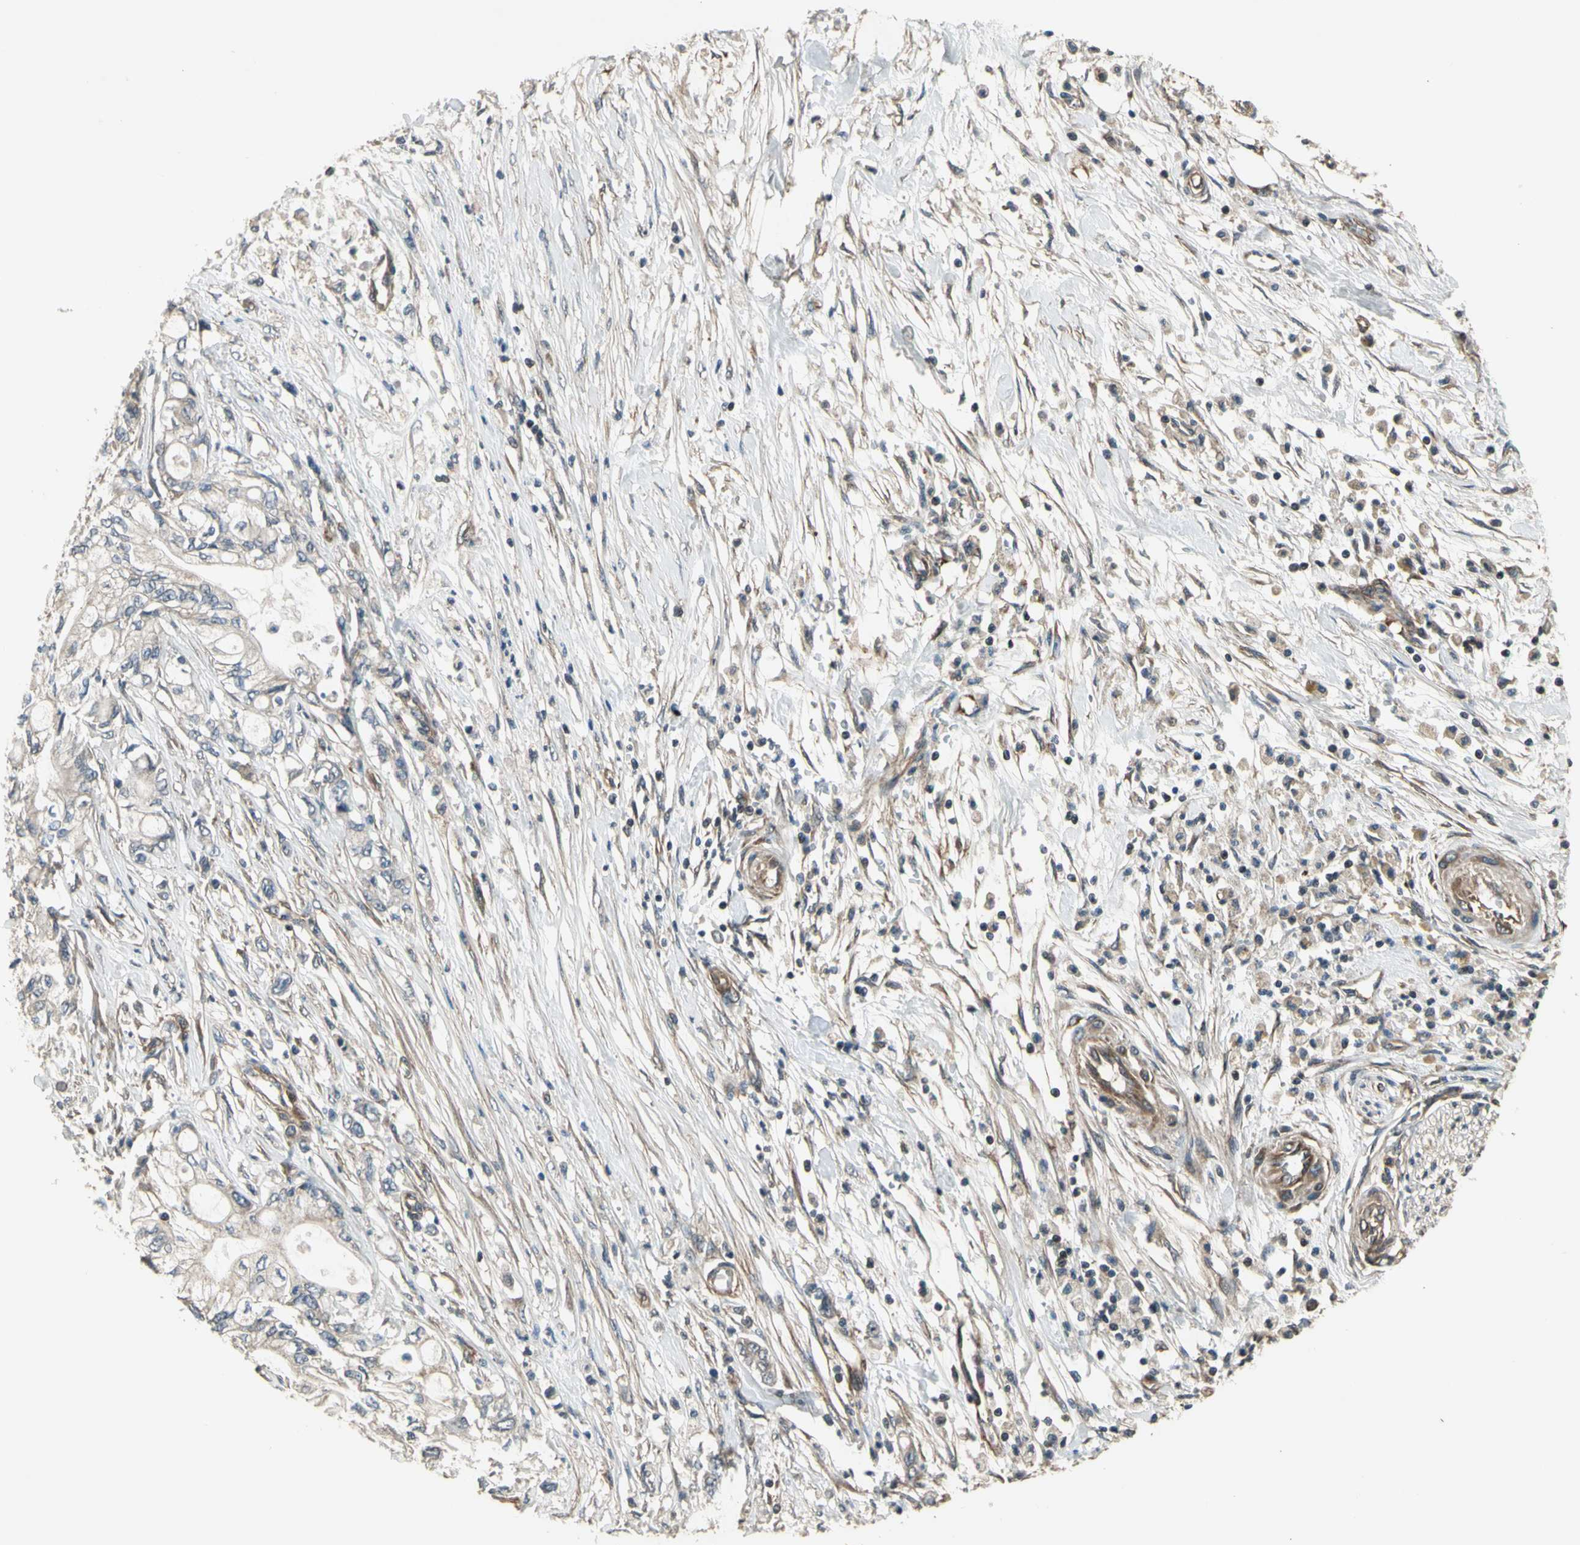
{"staining": {"intensity": "negative", "quantity": "none", "location": "none"}, "tissue": "pancreatic cancer", "cell_type": "Tumor cells", "image_type": "cancer", "snomed": [{"axis": "morphology", "description": "Adenocarcinoma, NOS"}, {"axis": "topography", "description": "Pancreas"}], "caption": "Human adenocarcinoma (pancreatic) stained for a protein using IHC shows no expression in tumor cells.", "gene": "EFNB2", "patient": {"sex": "male", "age": 79}}